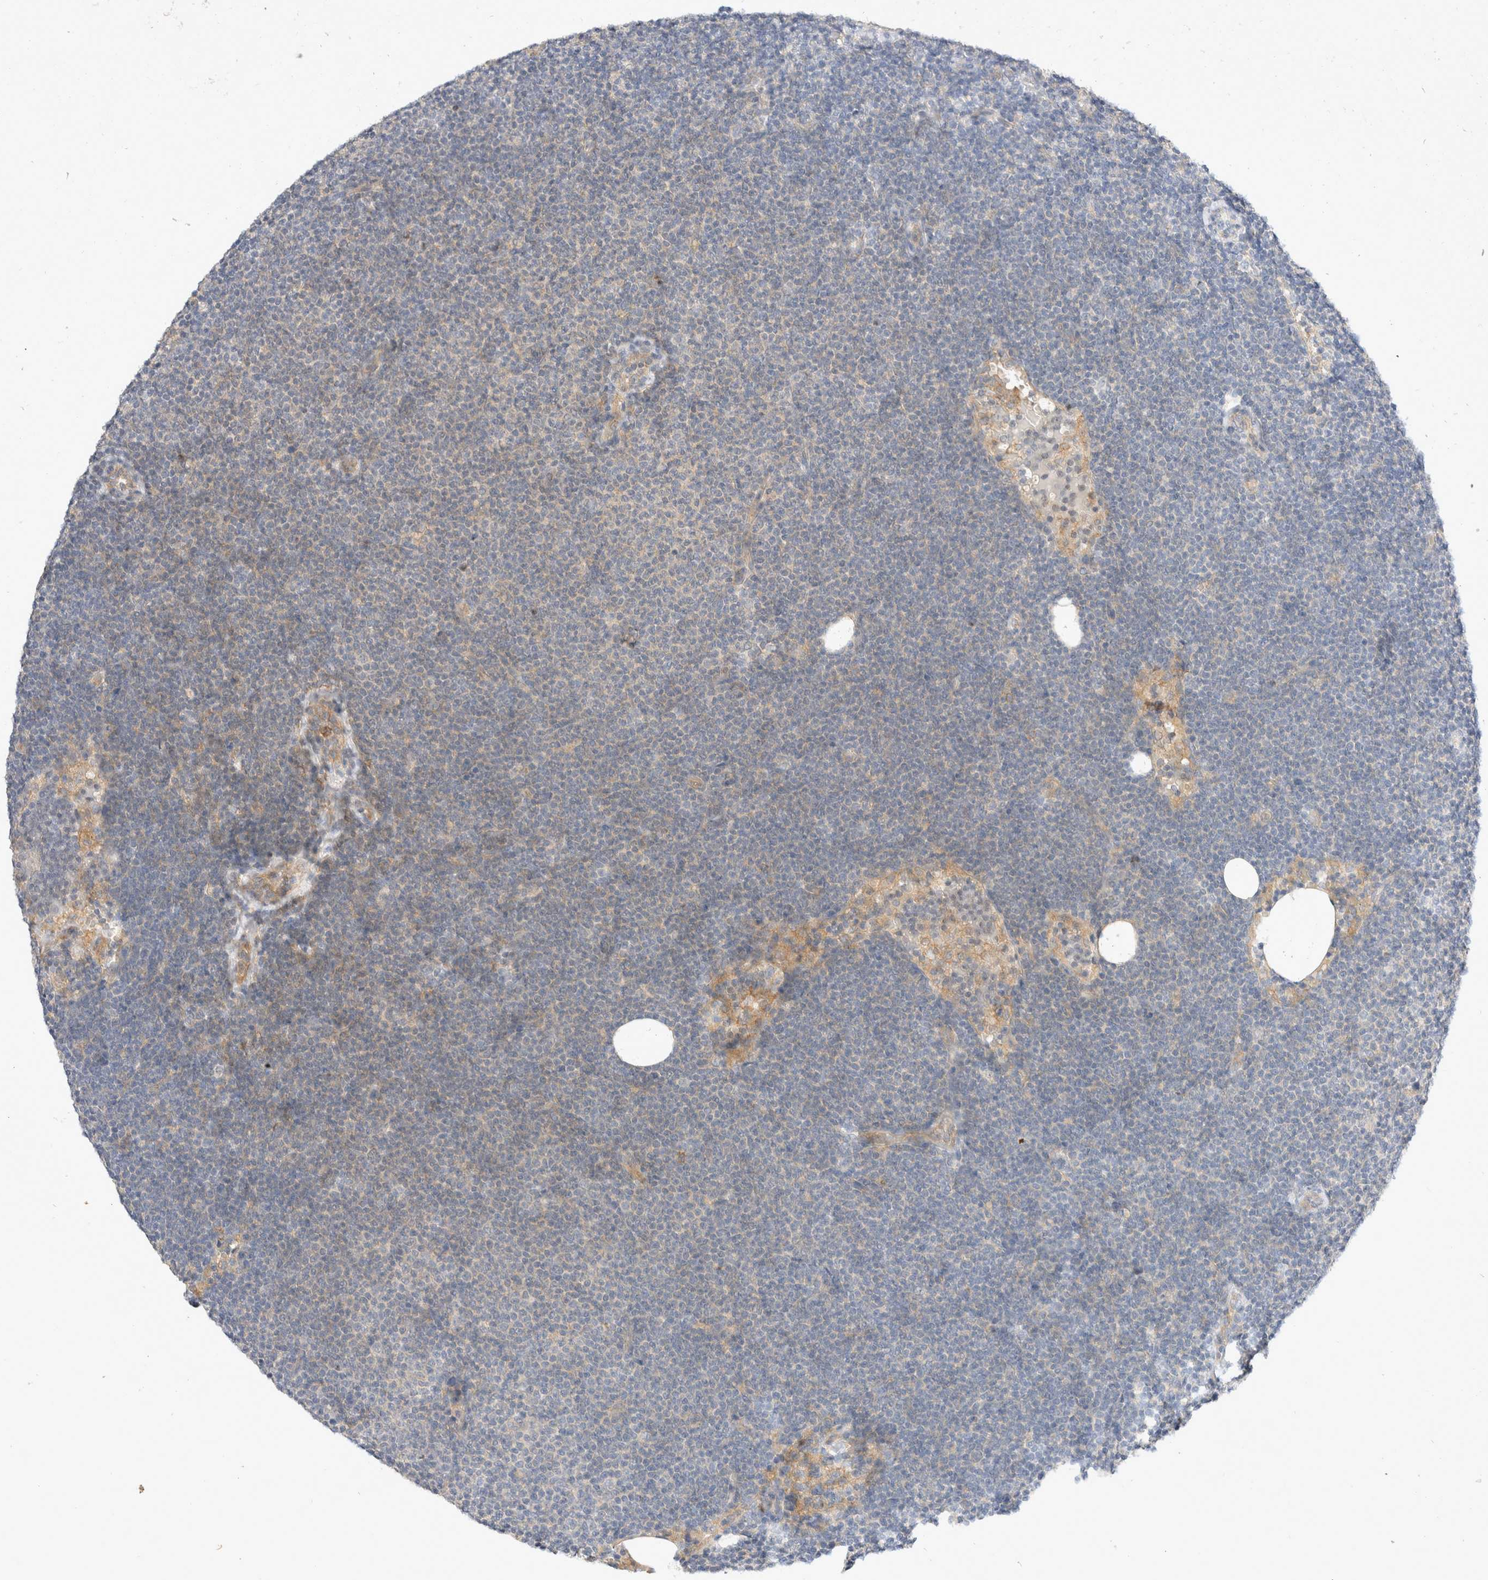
{"staining": {"intensity": "negative", "quantity": "none", "location": "none"}, "tissue": "lymphoma", "cell_type": "Tumor cells", "image_type": "cancer", "snomed": [{"axis": "morphology", "description": "Malignant lymphoma, non-Hodgkin's type, Low grade"}, {"axis": "topography", "description": "Lymph node"}], "caption": "An immunohistochemistry micrograph of low-grade malignant lymphoma, non-Hodgkin's type is shown. There is no staining in tumor cells of low-grade malignant lymphoma, non-Hodgkin's type. (Stains: DAB (3,3'-diaminobenzidine) immunohistochemistry (IHC) with hematoxylin counter stain, Microscopy: brightfield microscopy at high magnification).", "gene": "TOM1L2", "patient": {"sex": "female", "age": 53}}